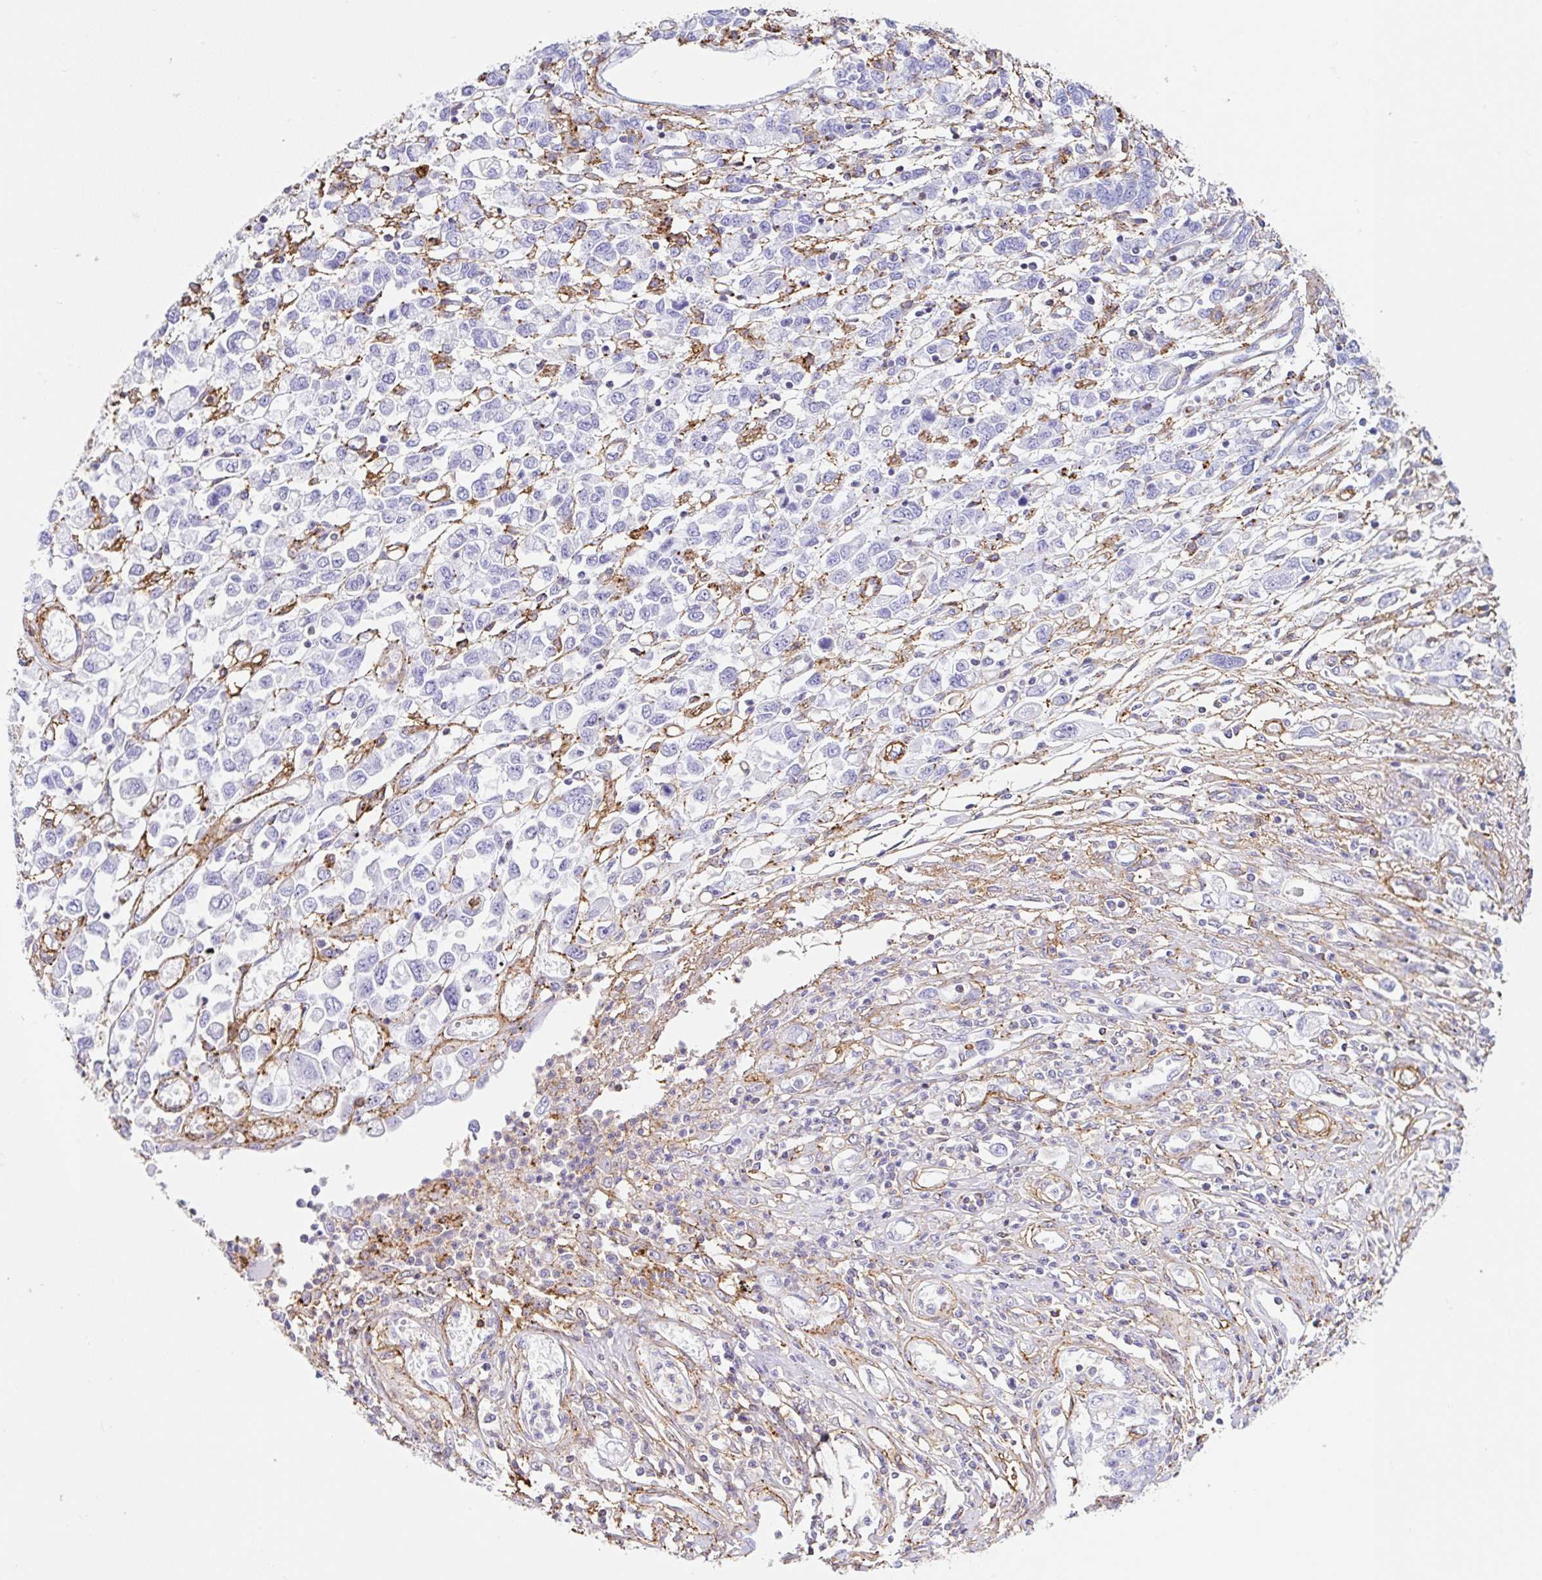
{"staining": {"intensity": "negative", "quantity": "none", "location": "none"}, "tissue": "stomach cancer", "cell_type": "Tumor cells", "image_type": "cancer", "snomed": [{"axis": "morphology", "description": "Adenocarcinoma, NOS"}, {"axis": "topography", "description": "Stomach"}], "caption": "High magnification brightfield microscopy of stomach cancer (adenocarcinoma) stained with DAB (3,3'-diaminobenzidine) (brown) and counterstained with hematoxylin (blue): tumor cells show no significant staining.", "gene": "MTTP", "patient": {"sex": "female", "age": 76}}